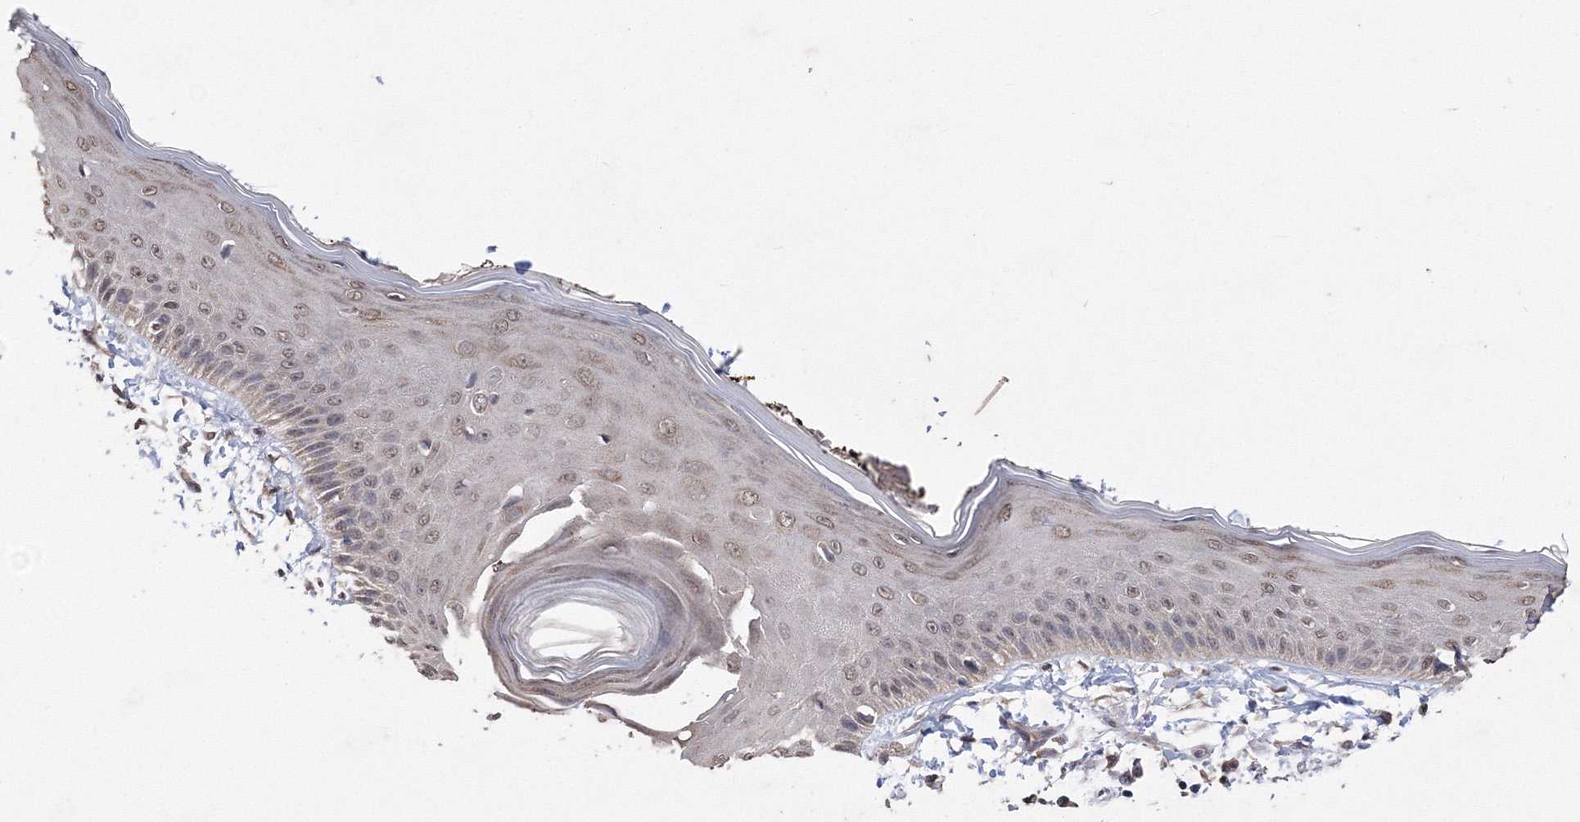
{"staining": {"intensity": "moderate", "quantity": ">75%", "location": "nuclear"}, "tissue": "skin", "cell_type": "Fibroblasts", "image_type": "normal", "snomed": [{"axis": "morphology", "description": "Normal tissue, NOS"}, {"axis": "topography", "description": "Skin"}, {"axis": "topography", "description": "Skeletal muscle"}], "caption": "Immunohistochemical staining of benign human skin shows medium levels of moderate nuclear expression in about >75% of fibroblasts. (Brightfield microscopy of DAB IHC at high magnification).", "gene": "GPN1", "patient": {"sex": "male", "age": 83}}